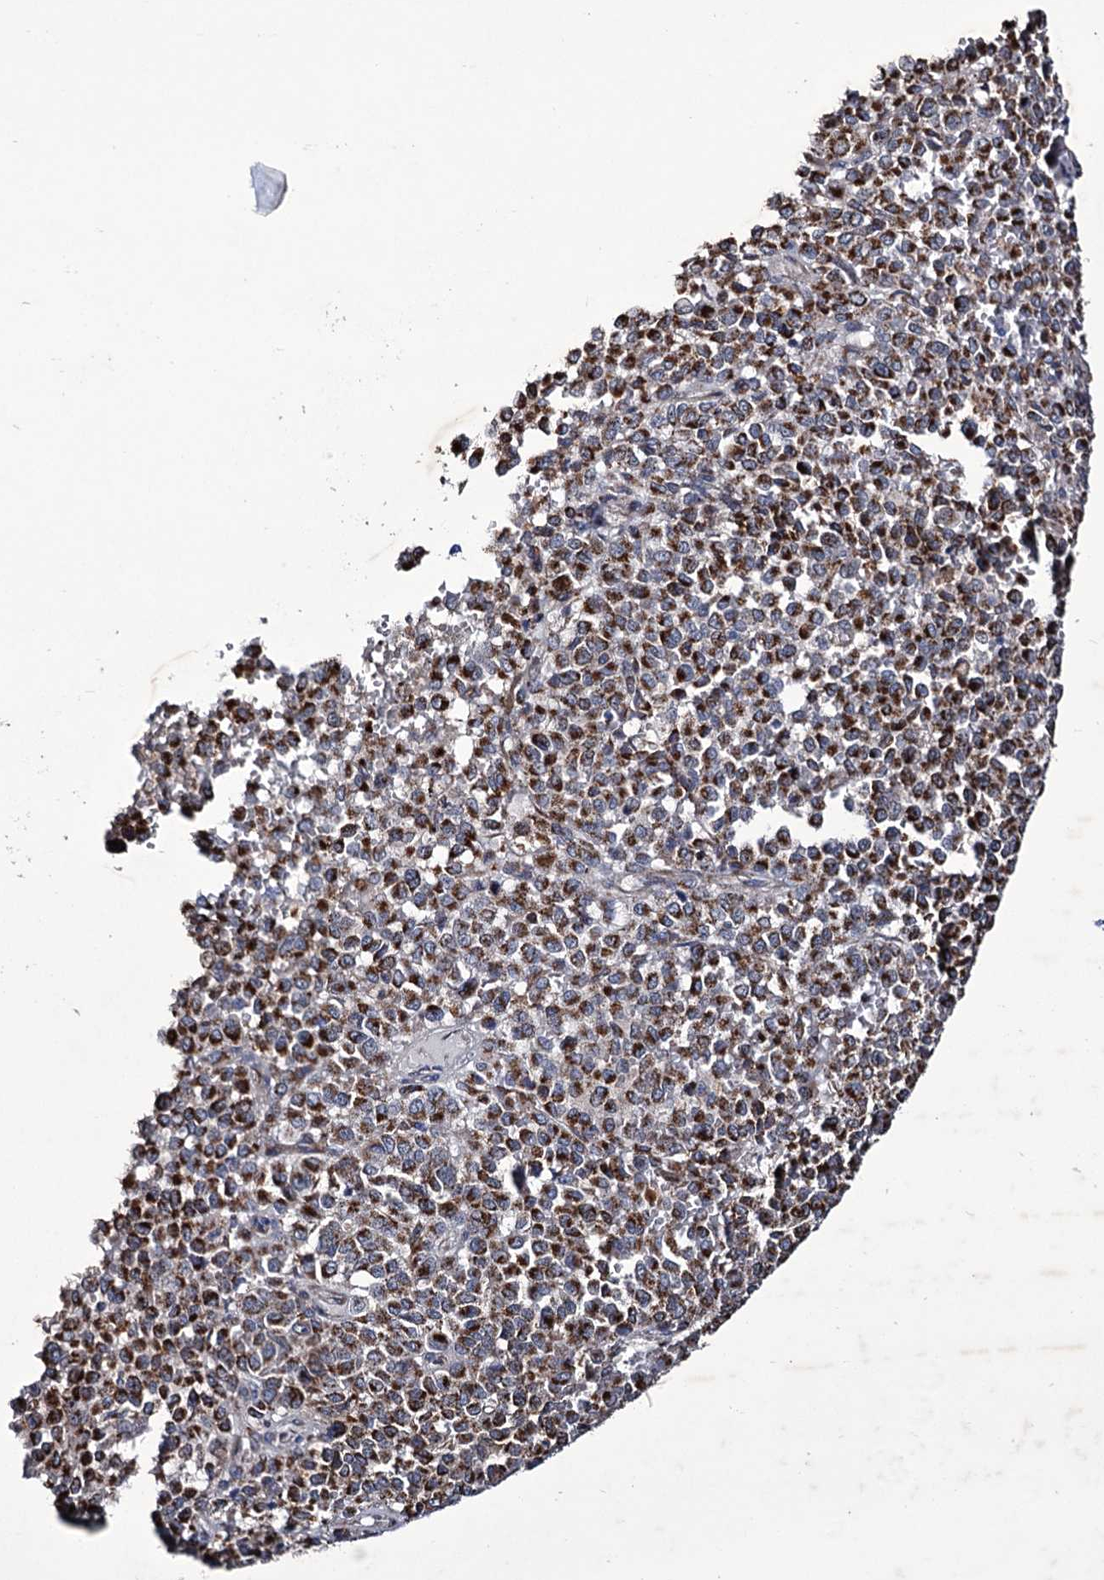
{"staining": {"intensity": "strong", "quantity": ">75%", "location": "cytoplasmic/membranous"}, "tissue": "melanoma", "cell_type": "Tumor cells", "image_type": "cancer", "snomed": [{"axis": "morphology", "description": "Malignant melanoma, Metastatic site"}, {"axis": "topography", "description": "Pancreas"}], "caption": "Malignant melanoma (metastatic site) was stained to show a protein in brown. There is high levels of strong cytoplasmic/membranous expression in about >75% of tumor cells. (DAB = brown stain, brightfield microscopy at high magnification).", "gene": "TUBGCP5", "patient": {"sex": "female", "age": 30}}